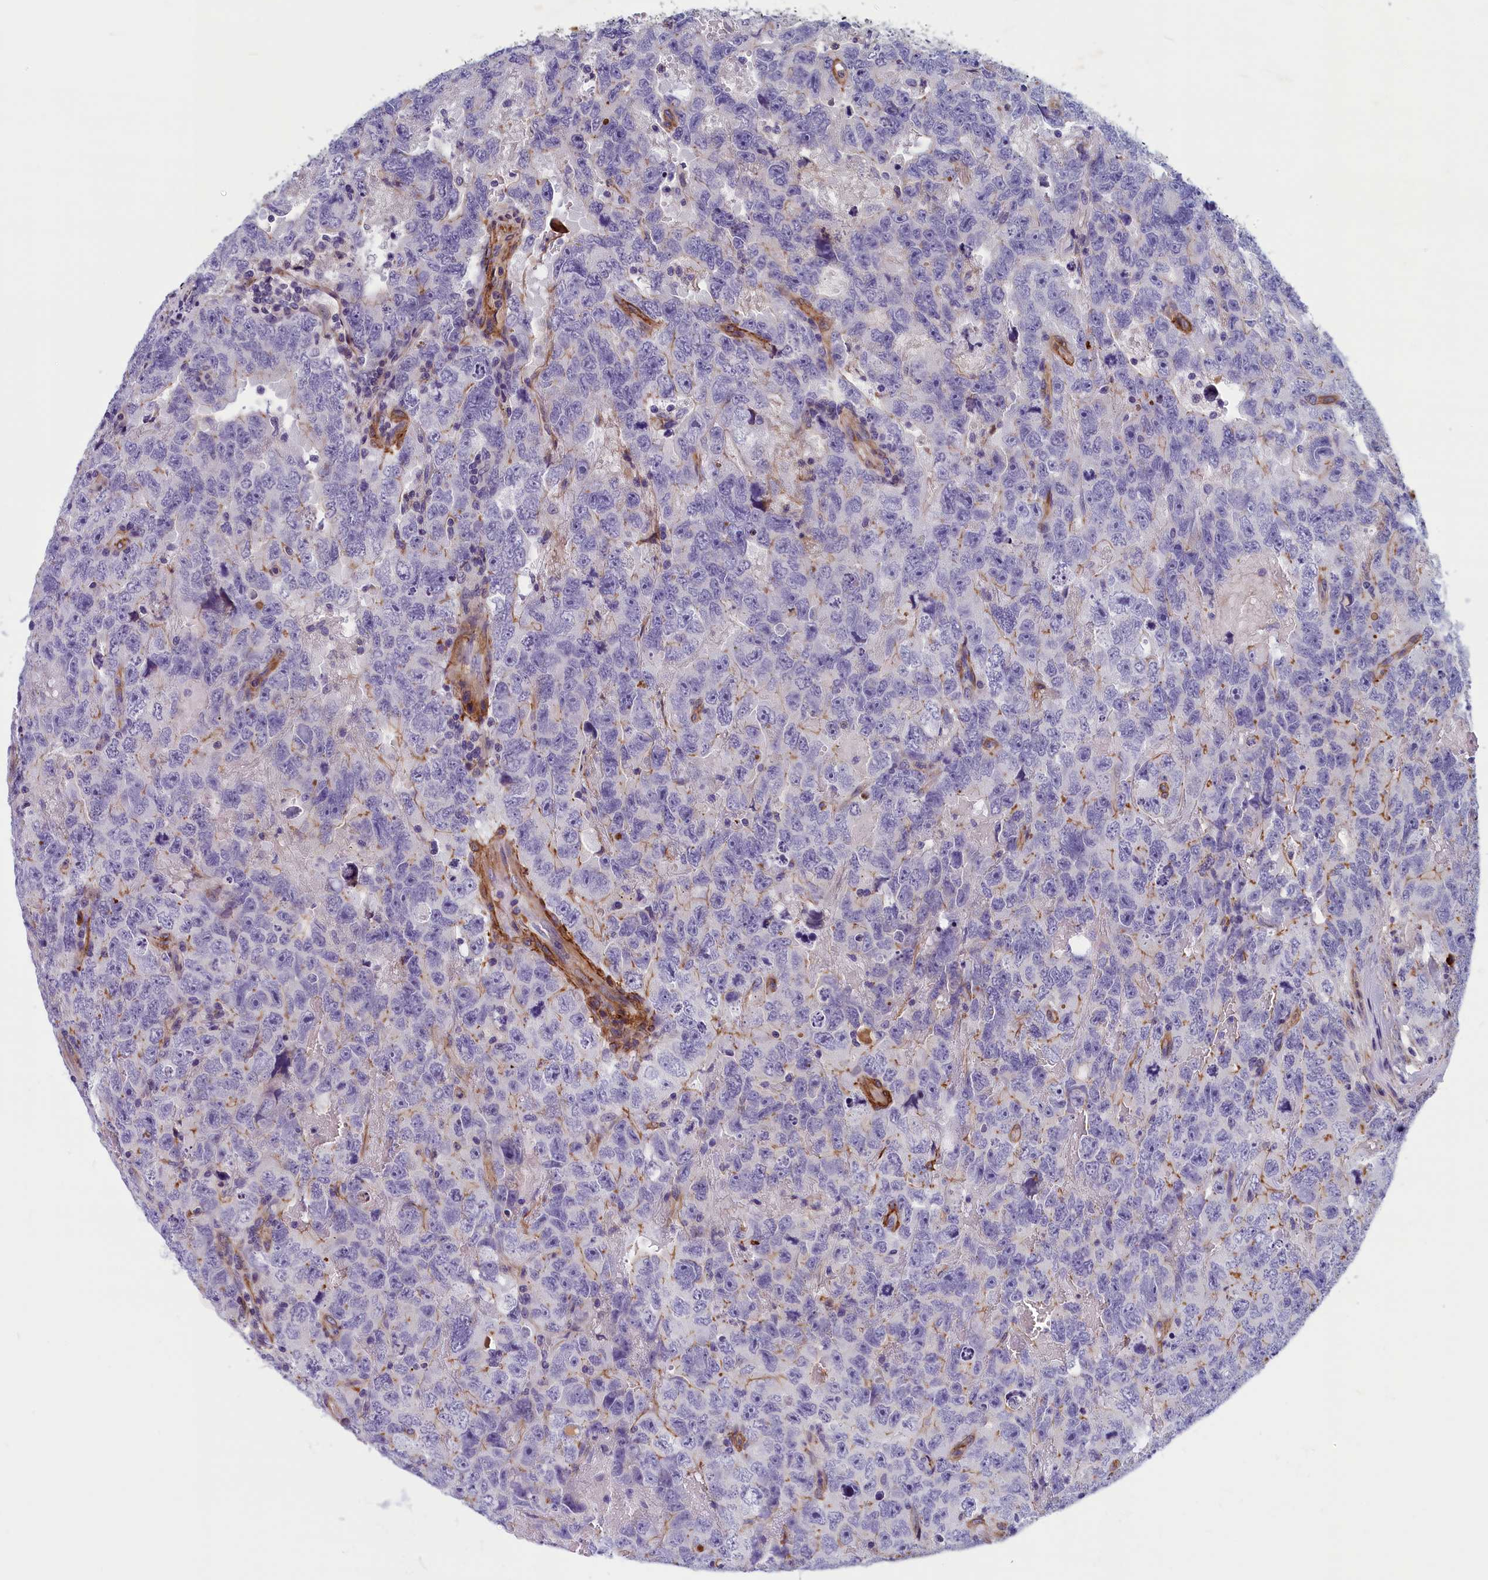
{"staining": {"intensity": "negative", "quantity": "none", "location": "none"}, "tissue": "testis cancer", "cell_type": "Tumor cells", "image_type": "cancer", "snomed": [{"axis": "morphology", "description": "Carcinoma, Embryonal, NOS"}, {"axis": "topography", "description": "Testis"}], "caption": "Image shows no protein expression in tumor cells of embryonal carcinoma (testis) tissue.", "gene": "BCL2L13", "patient": {"sex": "male", "age": 45}}